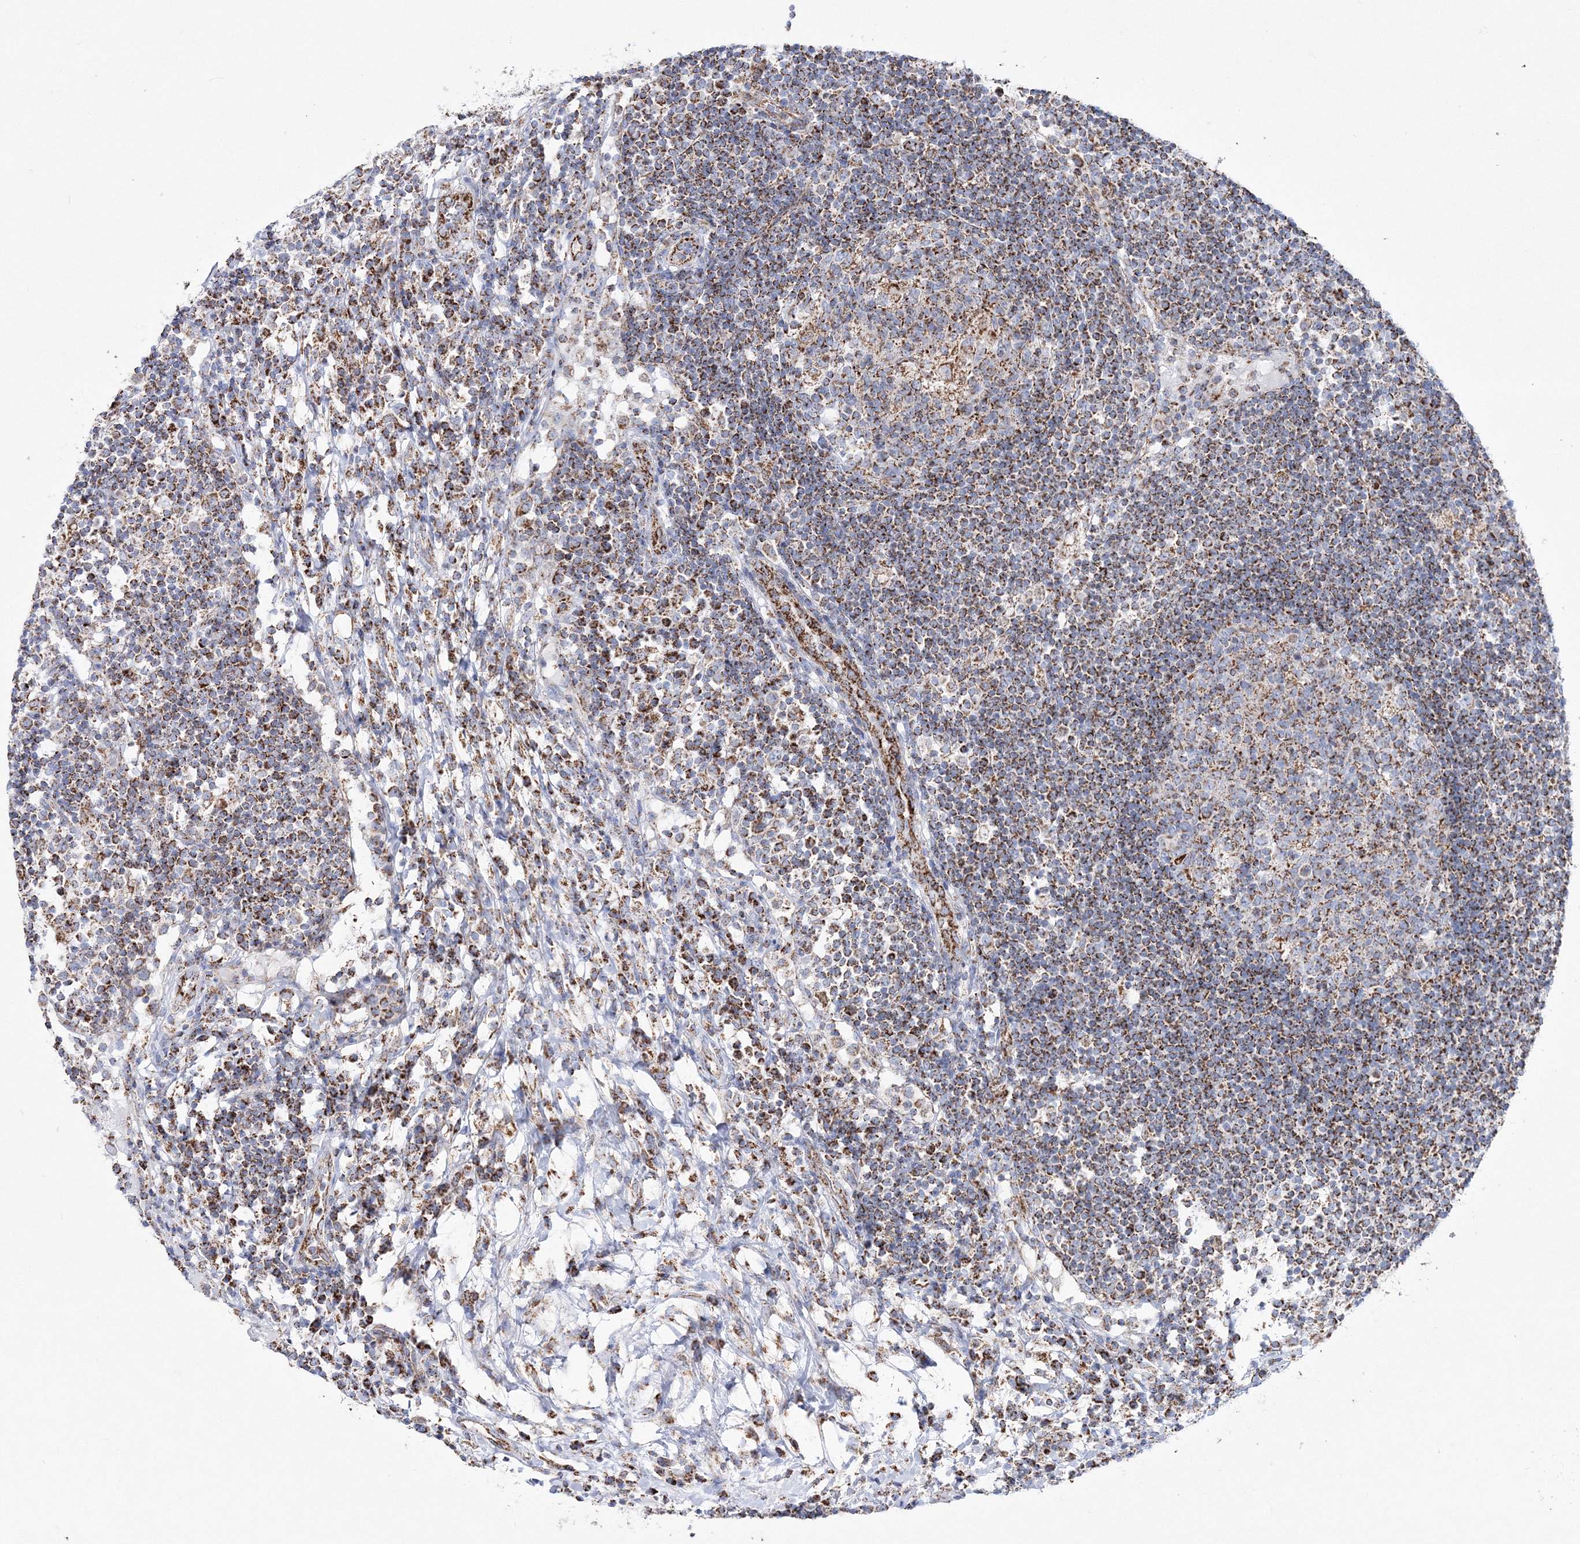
{"staining": {"intensity": "strong", "quantity": "25%-75%", "location": "cytoplasmic/membranous"}, "tissue": "lymph node", "cell_type": "Germinal center cells", "image_type": "normal", "snomed": [{"axis": "morphology", "description": "Normal tissue, NOS"}, {"axis": "topography", "description": "Lymph node"}], "caption": "A histopathology image of lymph node stained for a protein reveals strong cytoplasmic/membranous brown staining in germinal center cells.", "gene": "HIBCH", "patient": {"sex": "female", "age": 53}}